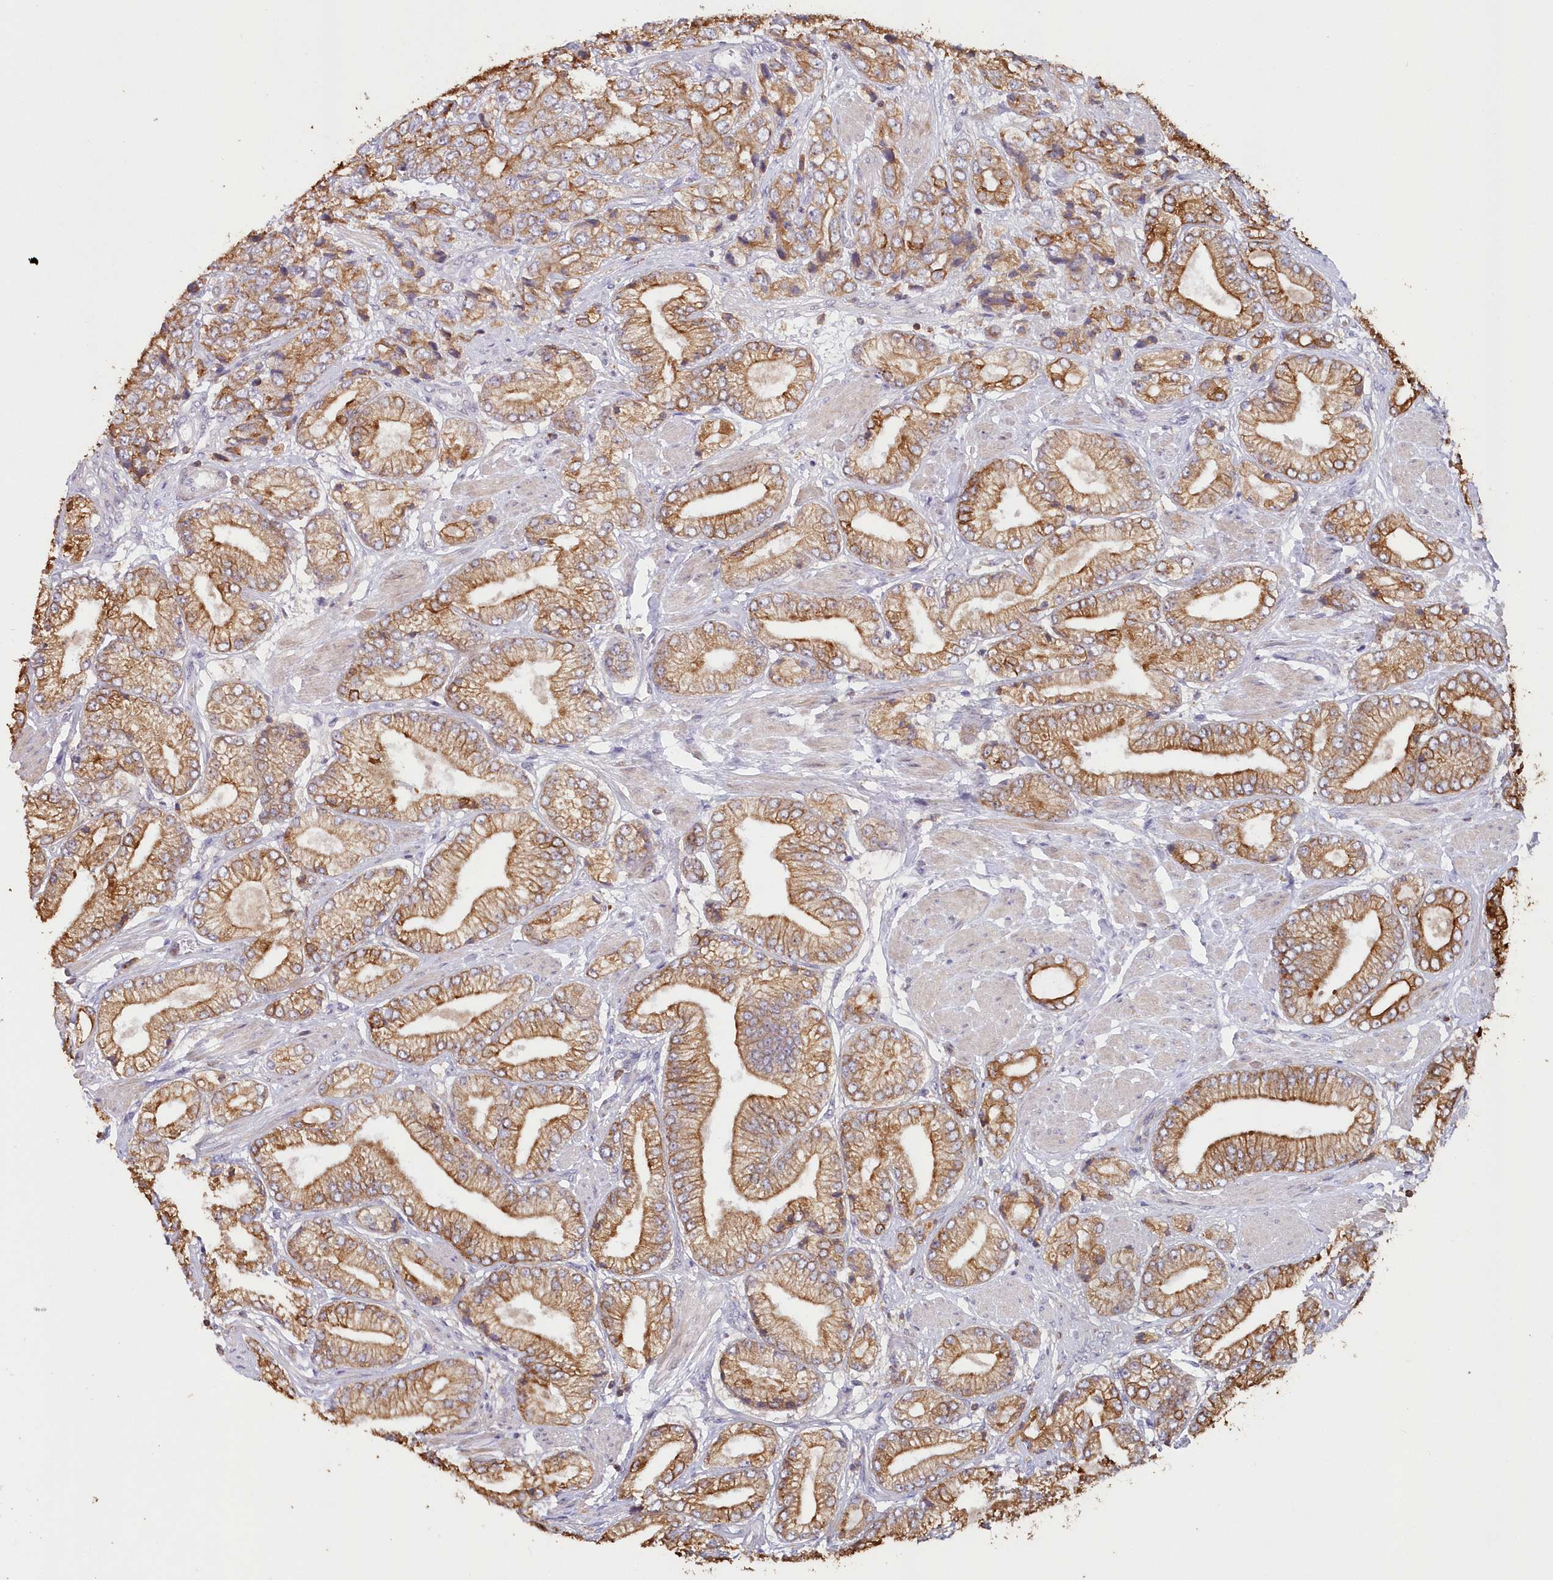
{"staining": {"intensity": "moderate", "quantity": ">75%", "location": "cytoplasmic/membranous"}, "tissue": "prostate cancer", "cell_type": "Tumor cells", "image_type": "cancer", "snomed": [{"axis": "morphology", "description": "Adenocarcinoma, High grade"}, {"axis": "topography", "description": "Prostate"}], "caption": "Immunohistochemical staining of human prostate cancer (high-grade adenocarcinoma) demonstrates medium levels of moderate cytoplasmic/membranous expression in about >75% of tumor cells.", "gene": "SNED1", "patient": {"sex": "male", "age": 50}}